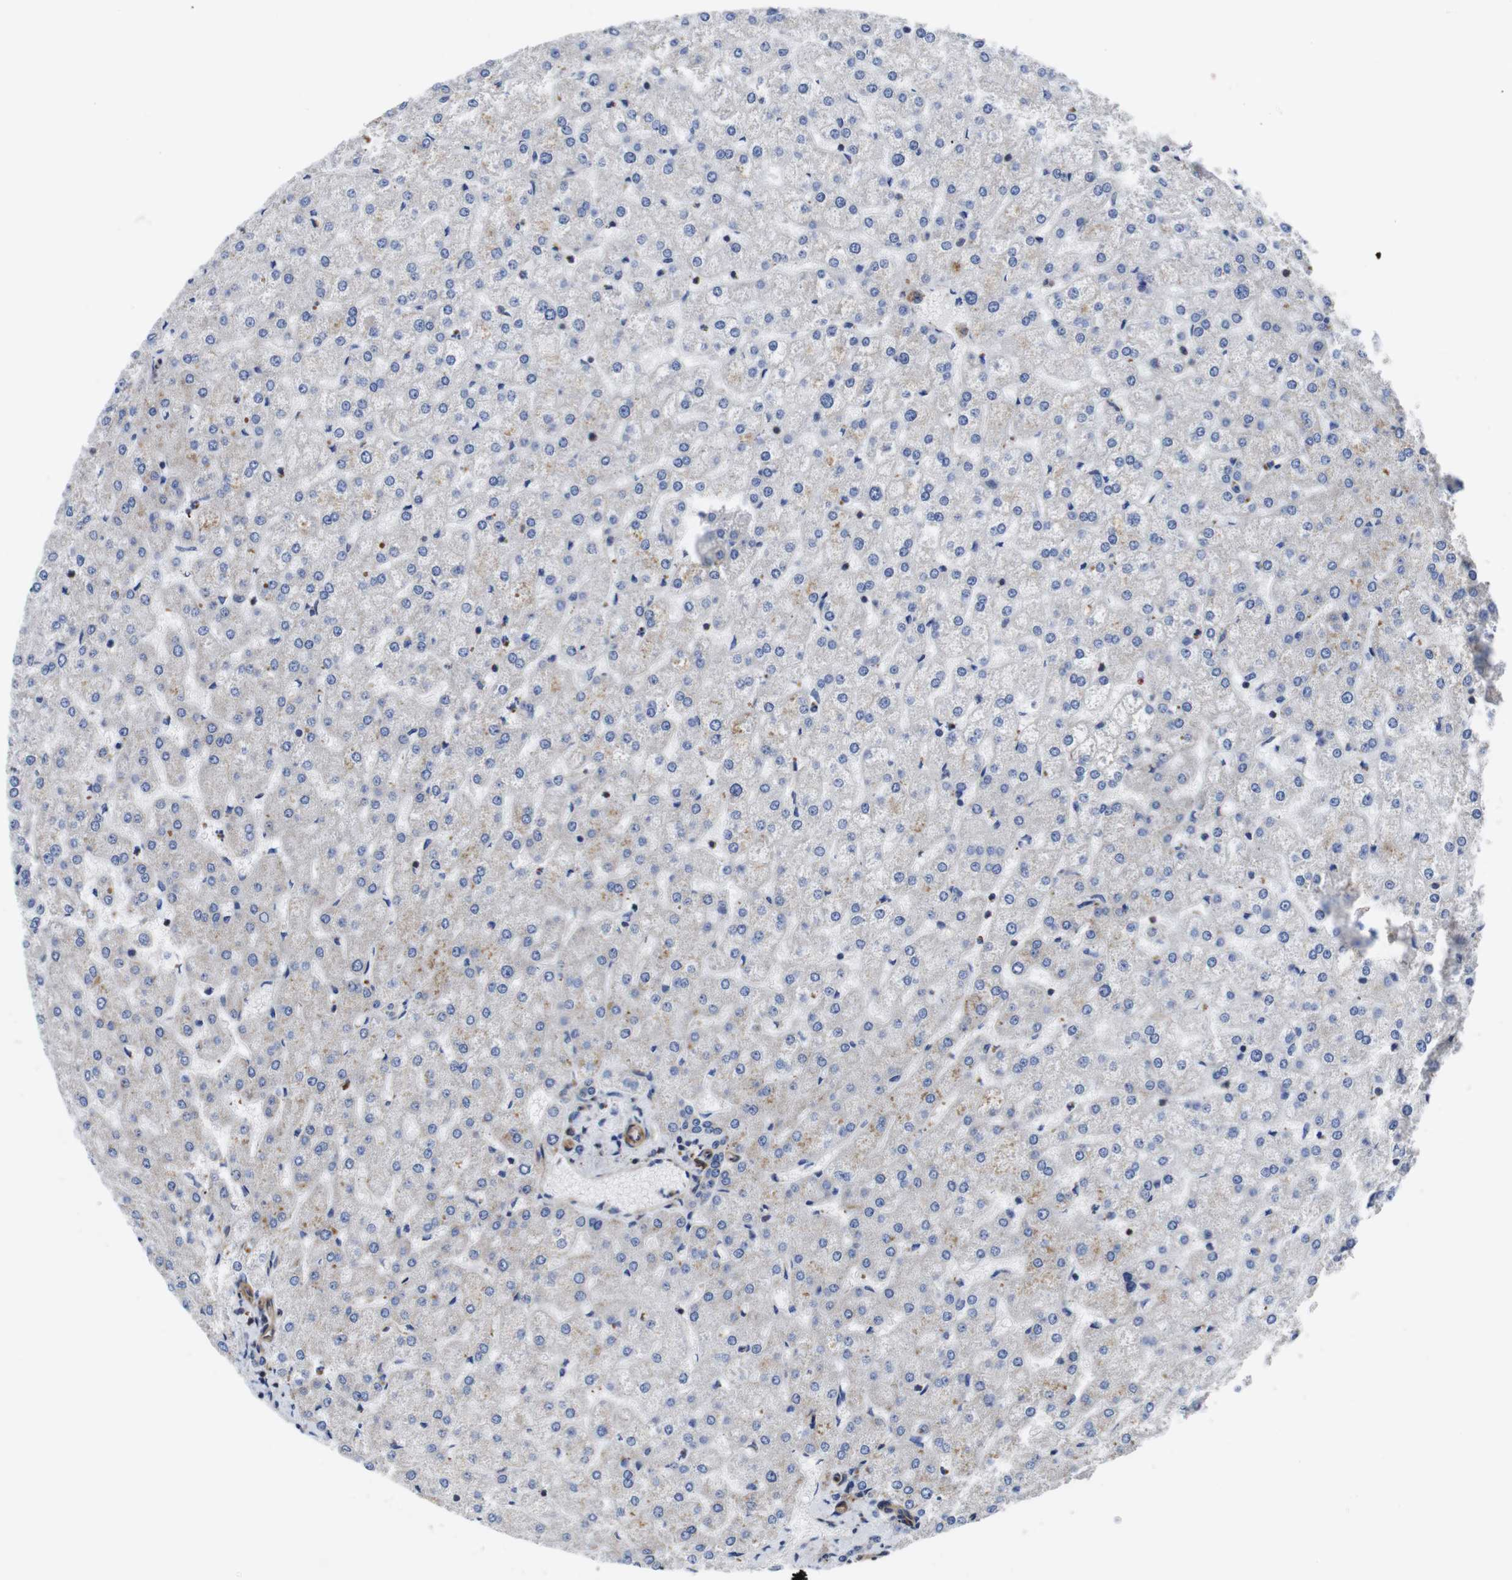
{"staining": {"intensity": "negative", "quantity": "none", "location": "none"}, "tissue": "liver", "cell_type": "Cholangiocytes", "image_type": "normal", "snomed": [{"axis": "morphology", "description": "Normal tissue, NOS"}, {"axis": "topography", "description": "Liver"}], "caption": "A micrograph of human liver is negative for staining in cholangiocytes. (Brightfield microscopy of DAB (3,3'-diaminobenzidine) immunohistochemistry at high magnification).", "gene": "GPR4", "patient": {"sex": "female", "age": 32}}